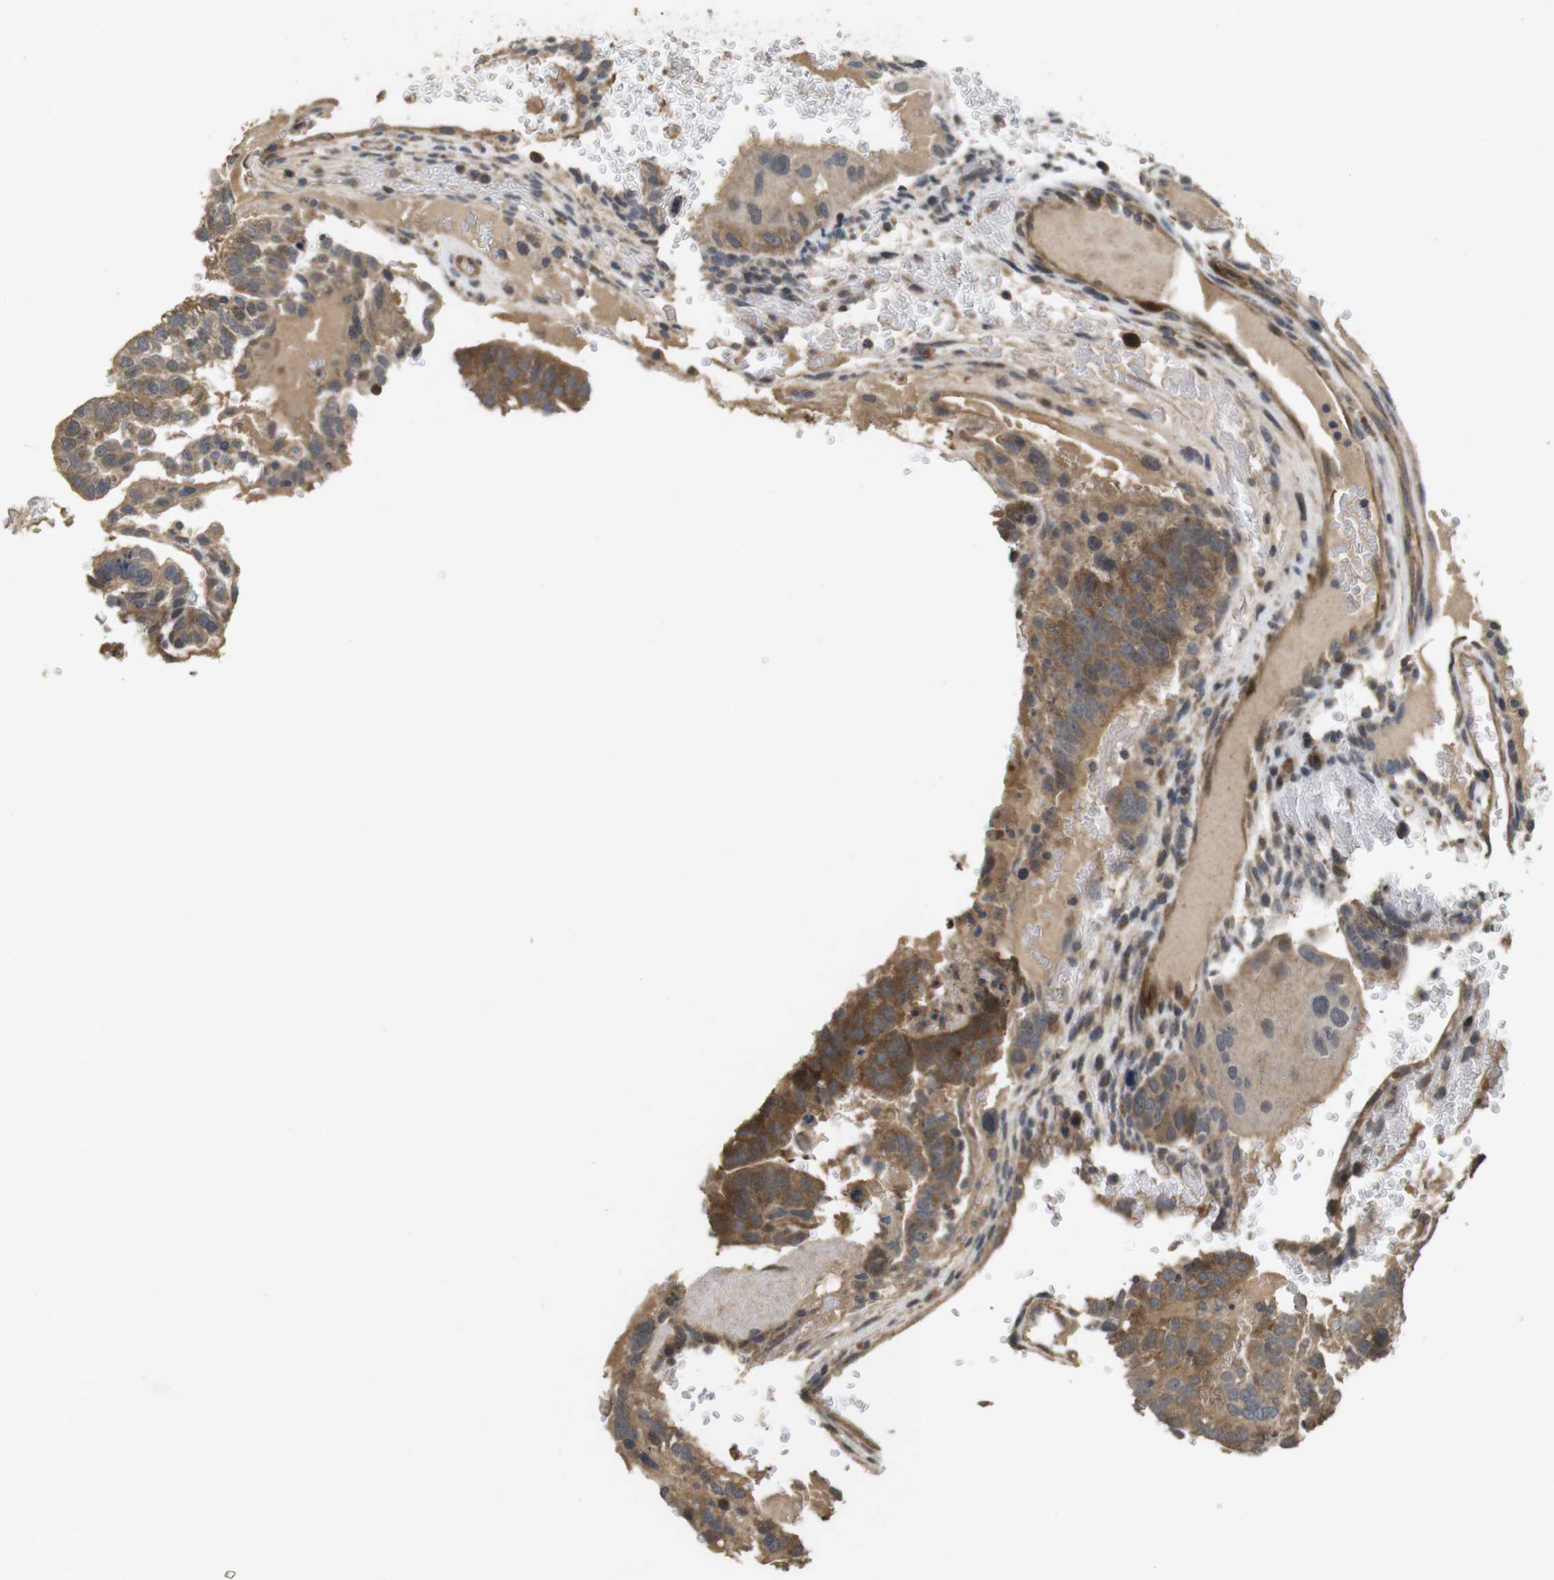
{"staining": {"intensity": "moderate", "quantity": ">75%", "location": "cytoplasmic/membranous"}, "tissue": "testis cancer", "cell_type": "Tumor cells", "image_type": "cancer", "snomed": [{"axis": "morphology", "description": "Seminoma, NOS"}, {"axis": "morphology", "description": "Carcinoma, Embryonal, NOS"}, {"axis": "topography", "description": "Testis"}], "caption": "Immunohistochemical staining of embryonal carcinoma (testis) displays medium levels of moderate cytoplasmic/membranous protein expression in about >75% of tumor cells.", "gene": "PCDHB10", "patient": {"sex": "male", "age": 52}}